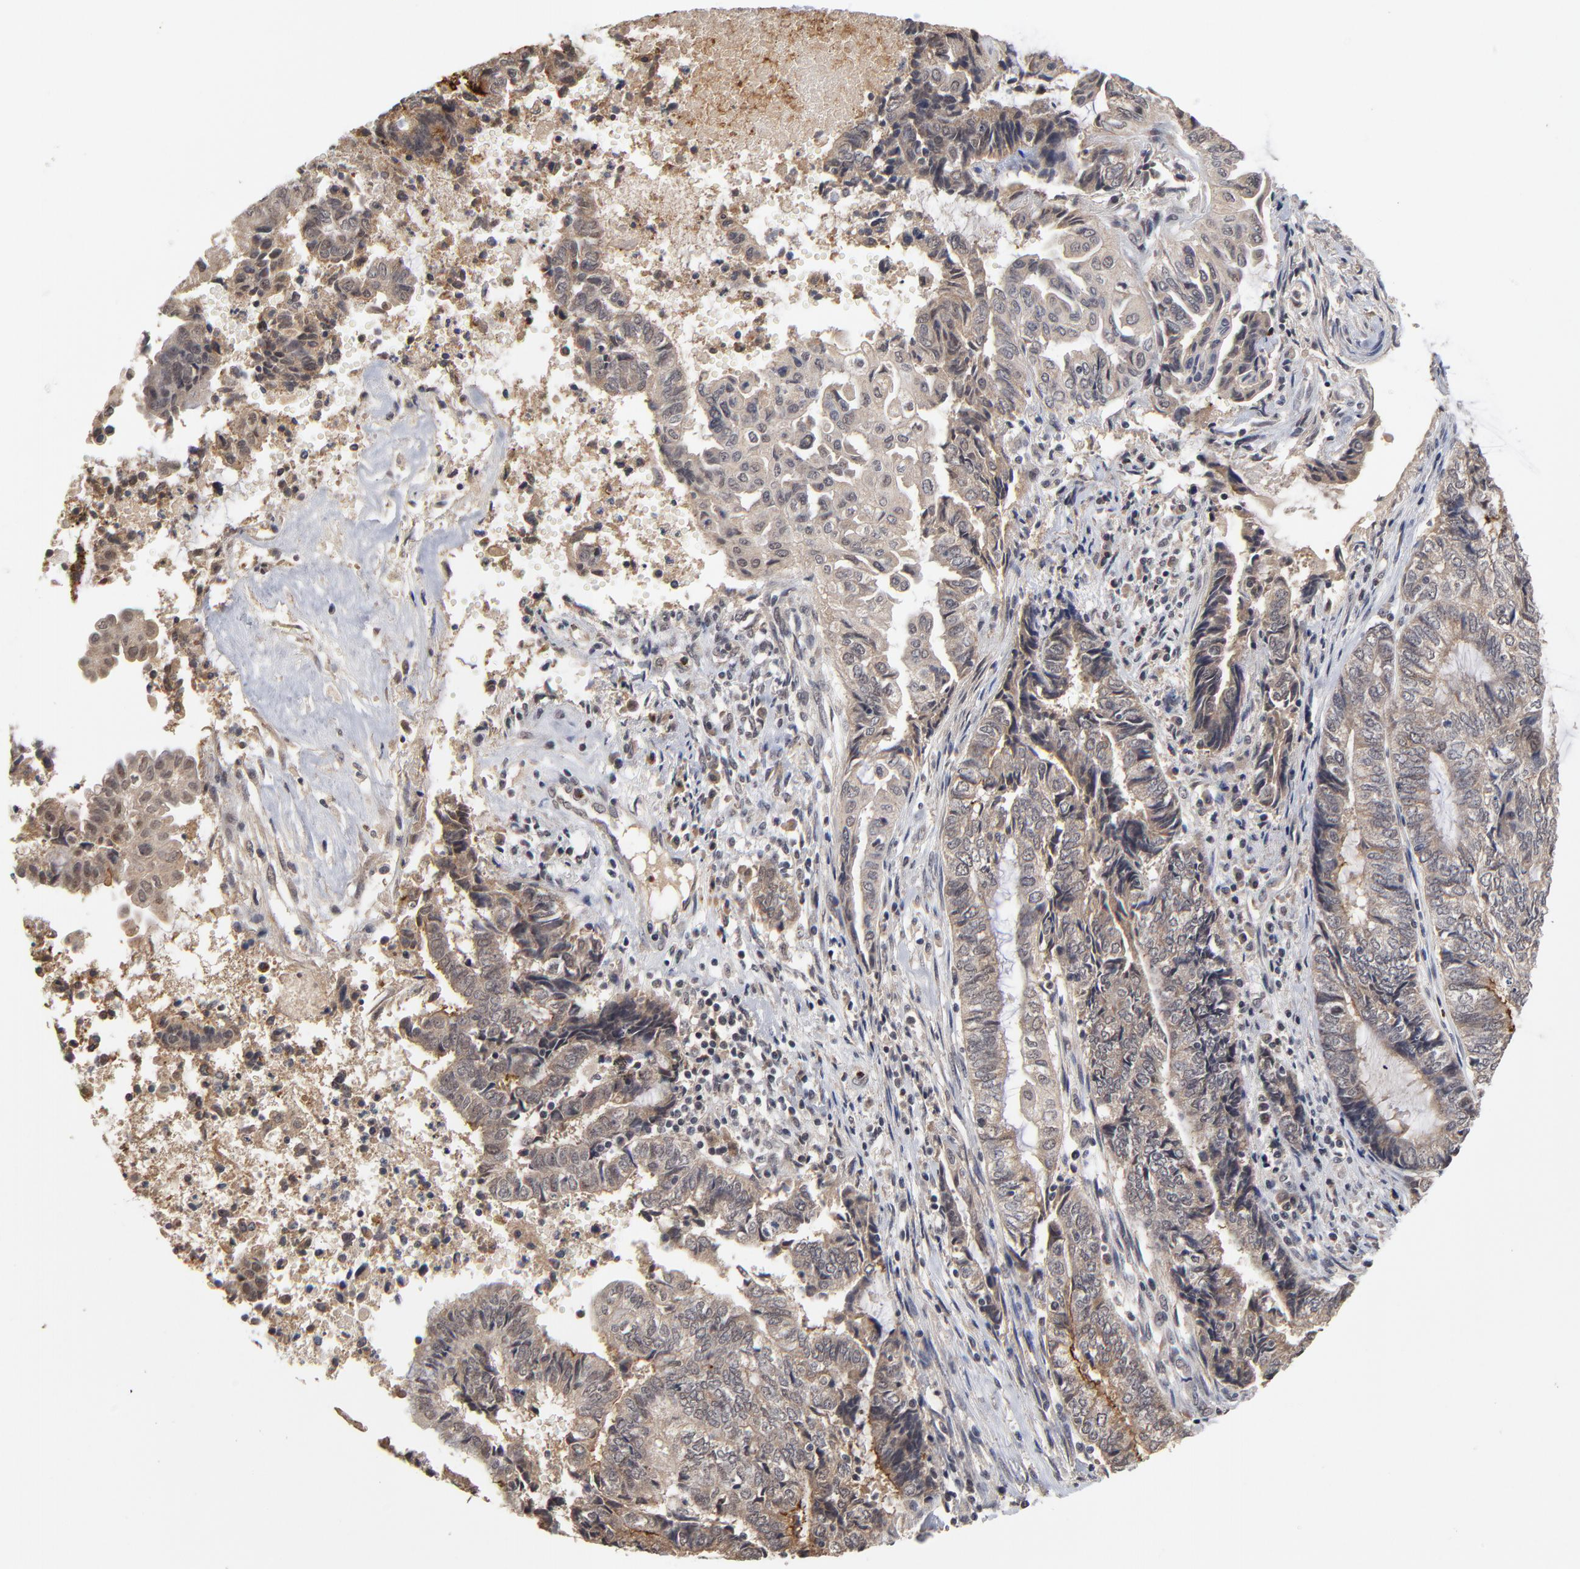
{"staining": {"intensity": "weak", "quantity": ">75%", "location": "cytoplasmic/membranous"}, "tissue": "endometrial cancer", "cell_type": "Tumor cells", "image_type": "cancer", "snomed": [{"axis": "morphology", "description": "Adenocarcinoma, NOS"}, {"axis": "topography", "description": "Uterus"}, {"axis": "topography", "description": "Endometrium"}], "caption": "The immunohistochemical stain highlights weak cytoplasmic/membranous expression in tumor cells of adenocarcinoma (endometrial) tissue.", "gene": "WSB1", "patient": {"sex": "female", "age": 70}}